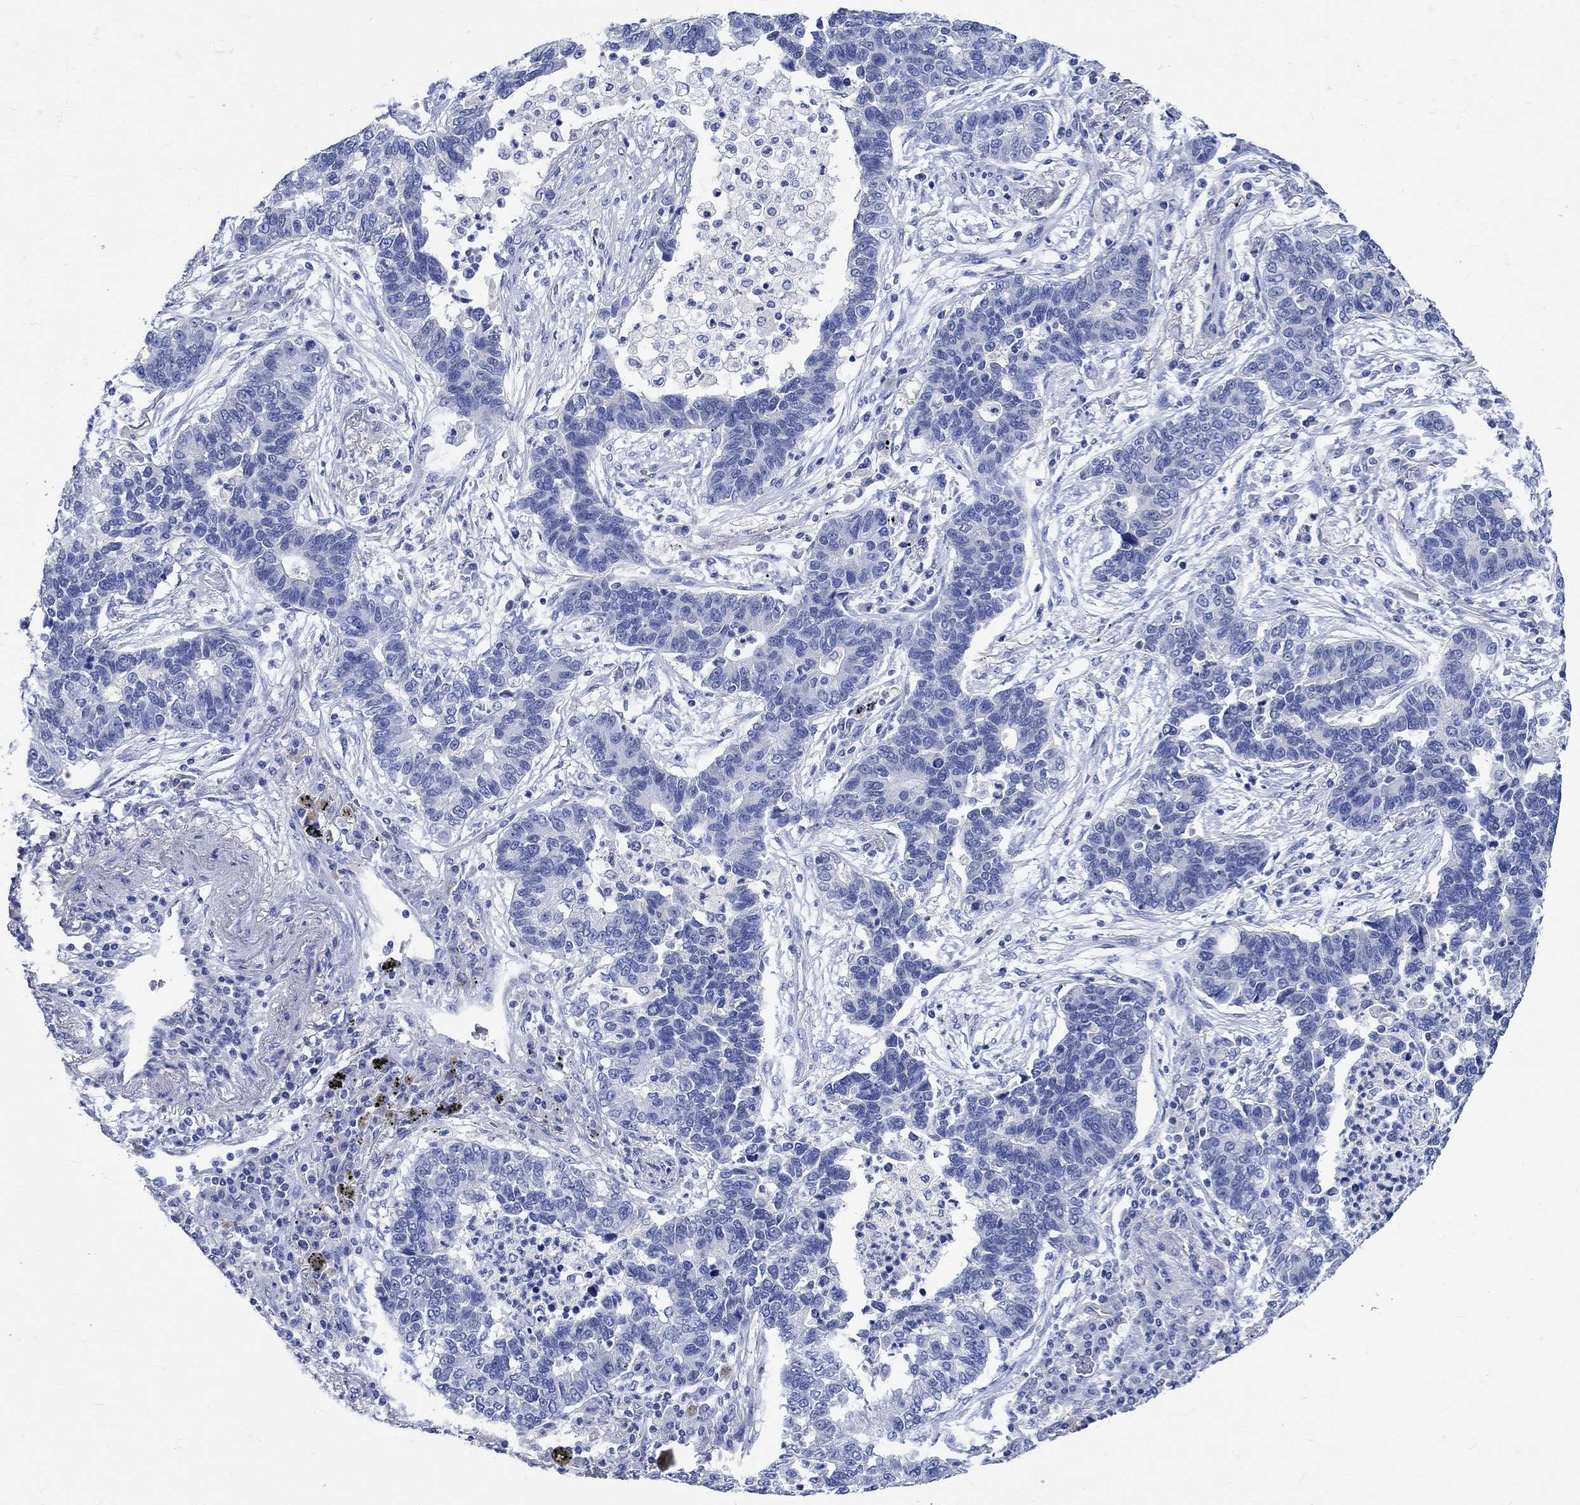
{"staining": {"intensity": "negative", "quantity": "none", "location": "none"}, "tissue": "lung cancer", "cell_type": "Tumor cells", "image_type": "cancer", "snomed": [{"axis": "morphology", "description": "Adenocarcinoma, NOS"}, {"axis": "topography", "description": "Lung"}], "caption": "A micrograph of human adenocarcinoma (lung) is negative for staining in tumor cells.", "gene": "SHISA4", "patient": {"sex": "female", "age": 57}}